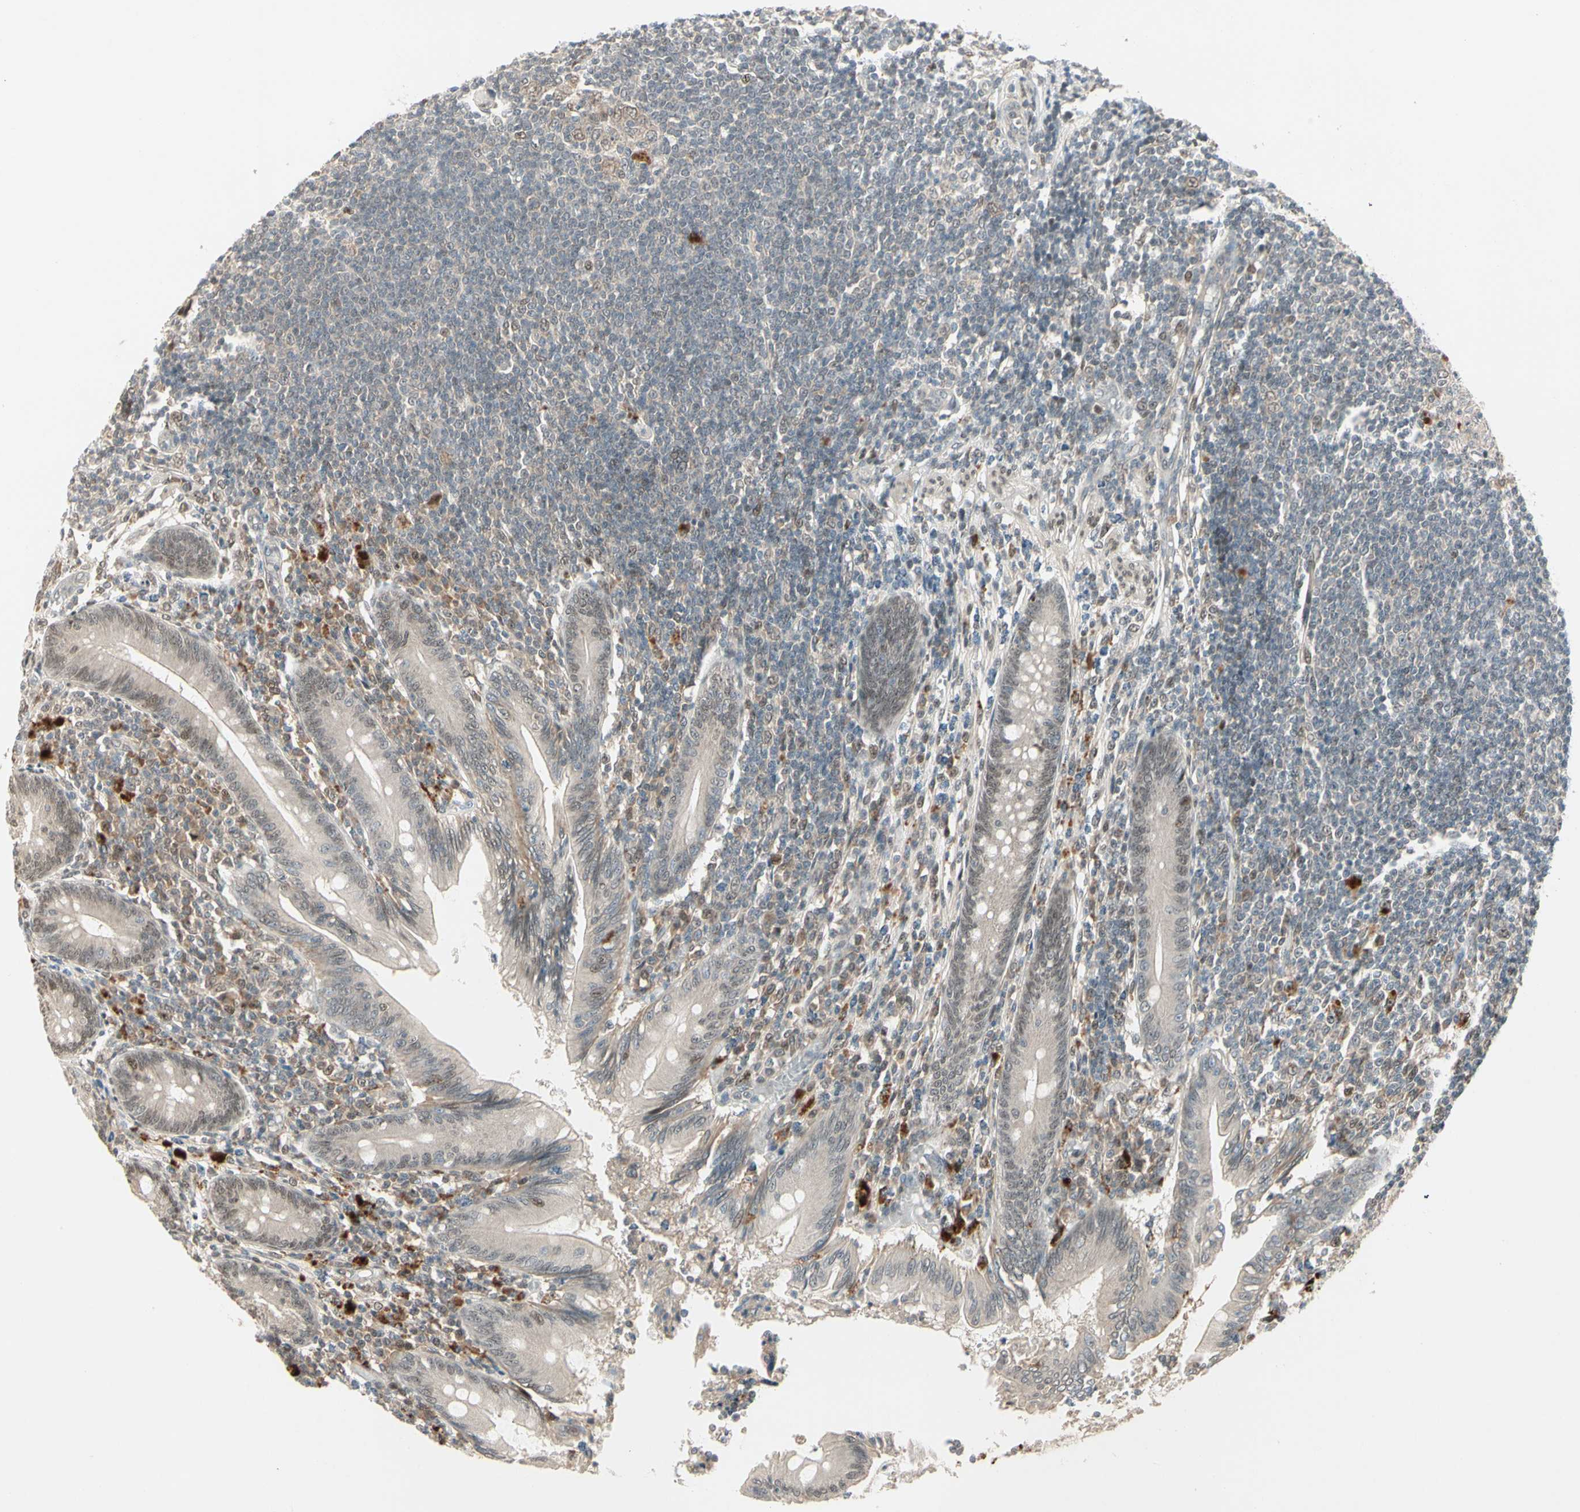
{"staining": {"intensity": "weak", "quantity": "25%-75%", "location": "cytoplasmic/membranous,nuclear"}, "tissue": "appendix", "cell_type": "Glandular cells", "image_type": "normal", "snomed": [{"axis": "morphology", "description": "Normal tissue, NOS"}, {"axis": "morphology", "description": "Inflammation, NOS"}, {"axis": "topography", "description": "Appendix"}], "caption": "Immunohistochemical staining of unremarkable appendix exhibits low levels of weak cytoplasmic/membranous,nuclear expression in about 25%-75% of glandular cells.", "gene": "GTF3A", "patient": {"sex": "male", "age": 46}}